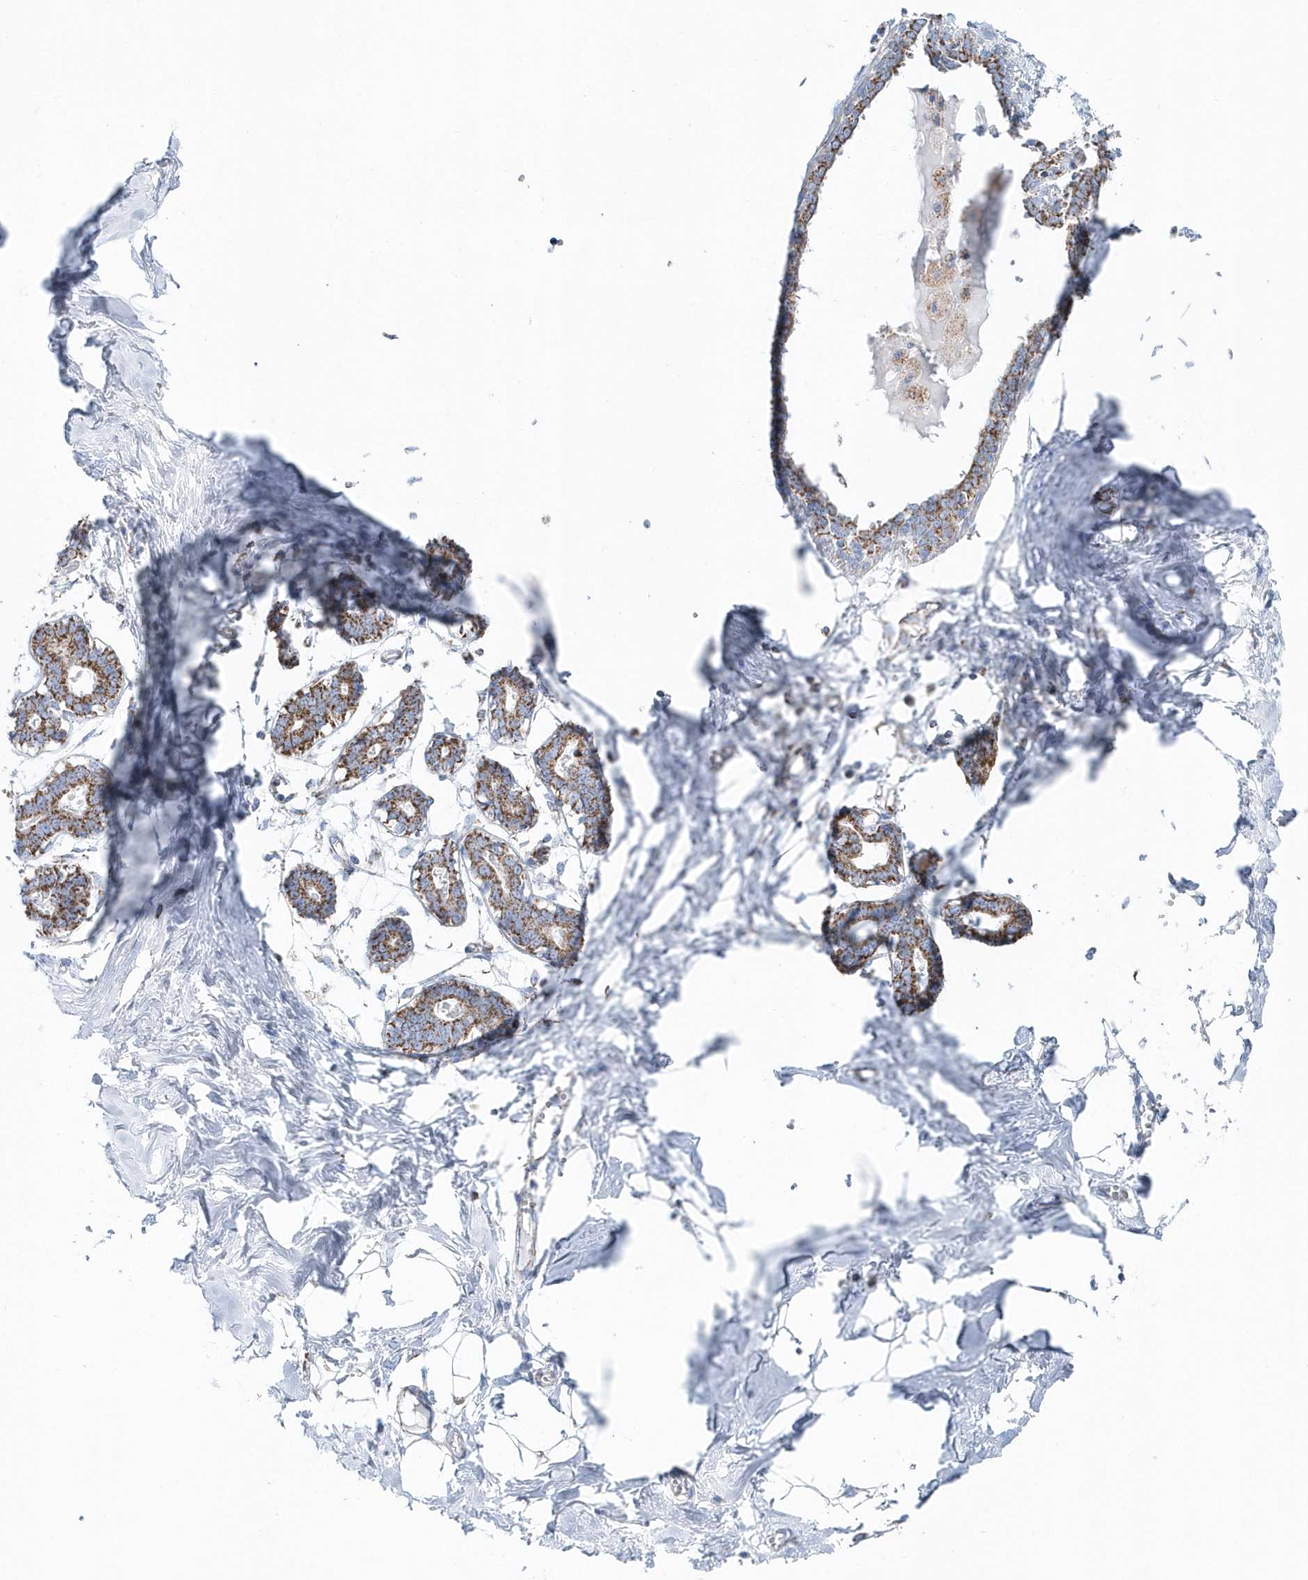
{"staining": {"intensity": "weak", "quantity": "25%-75%", "location": "cytoplasmic/membranous"}, "tissue": "breast", "cell_type": "Adipocytes", "image_type": "normal", "snomed": [{"axis": "morphology", "description": "Normal tissue, NOS"}, {"axis": "topography", "description": "Breast"}], "caption": "A brown stain shows weak cytoplasmic/membranous staining of a protein in adipocytes of normal breast. The protein of interest is shown in brown color, while the nuclei are stained blue.", "gene": "TMCO6", "patient": {"sex": "female", "age": 27}}